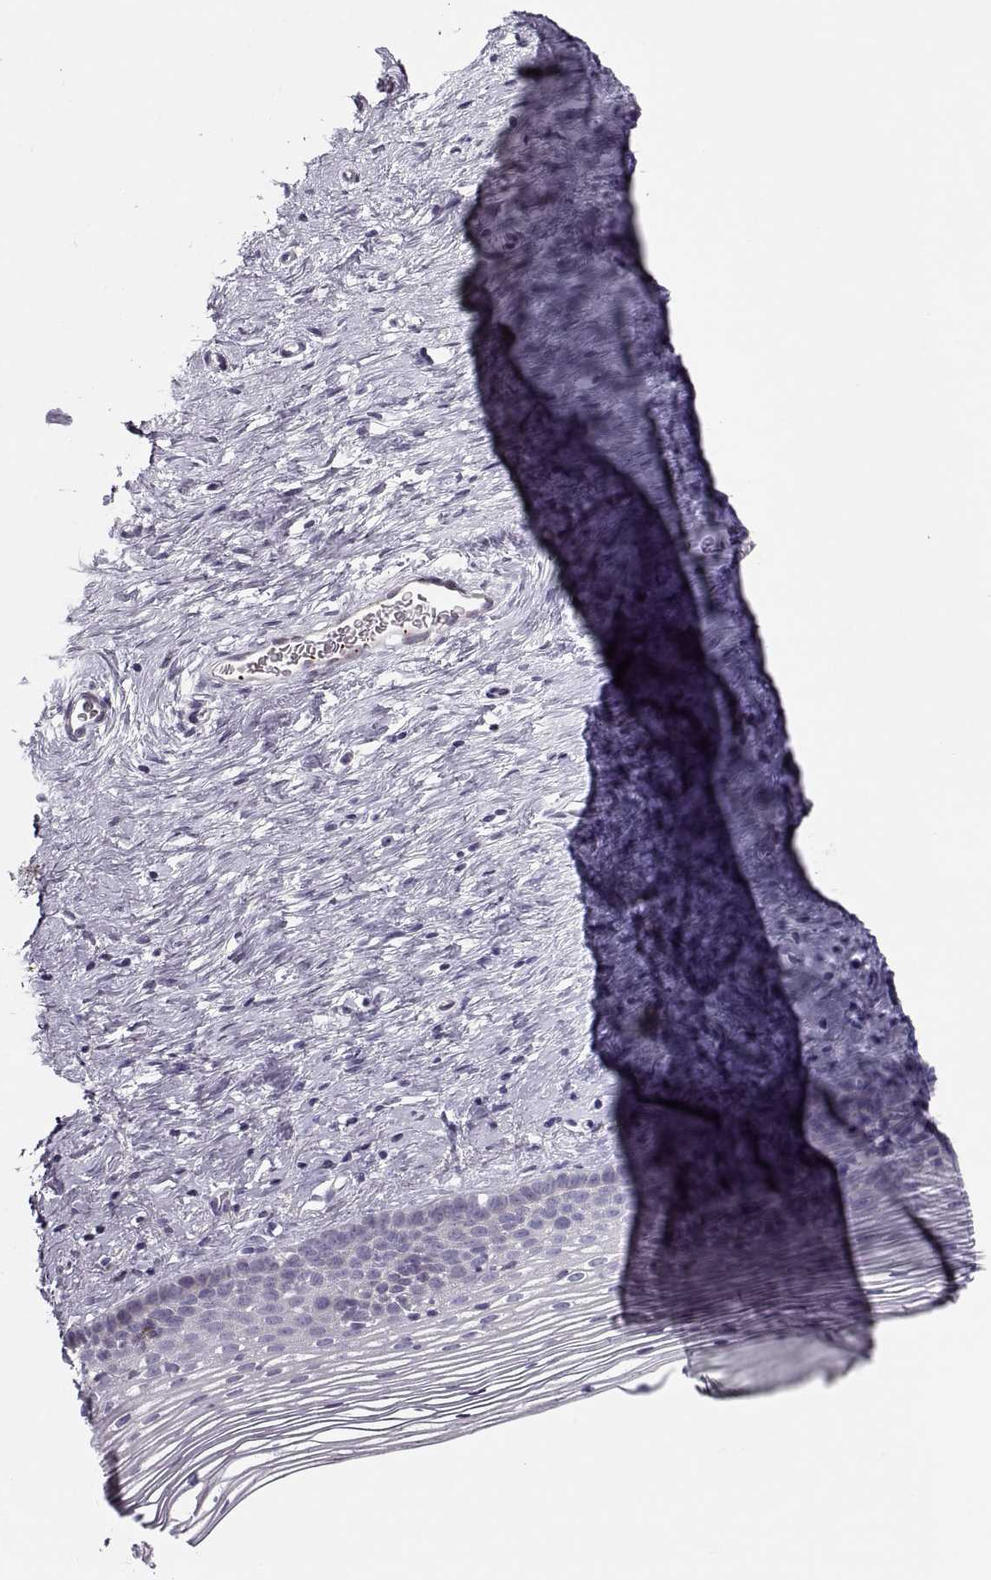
{"staining": {"intensity": "negative", "quantity": "none", "location": "none"}, "tissue": "cervix", "cell_type": "Glandular cells", "image_type": "normal", "snomed": [{"axis": "morphology", "description": "Normal tissue, NOS"}, {"axis": "topography", "description": "Cervix"}], "caption": "The IHC micrograph has no significant expression in glandular cells of cervix.", "gene": "KLF17", "patient": {"sex": "female", "age": 39}}